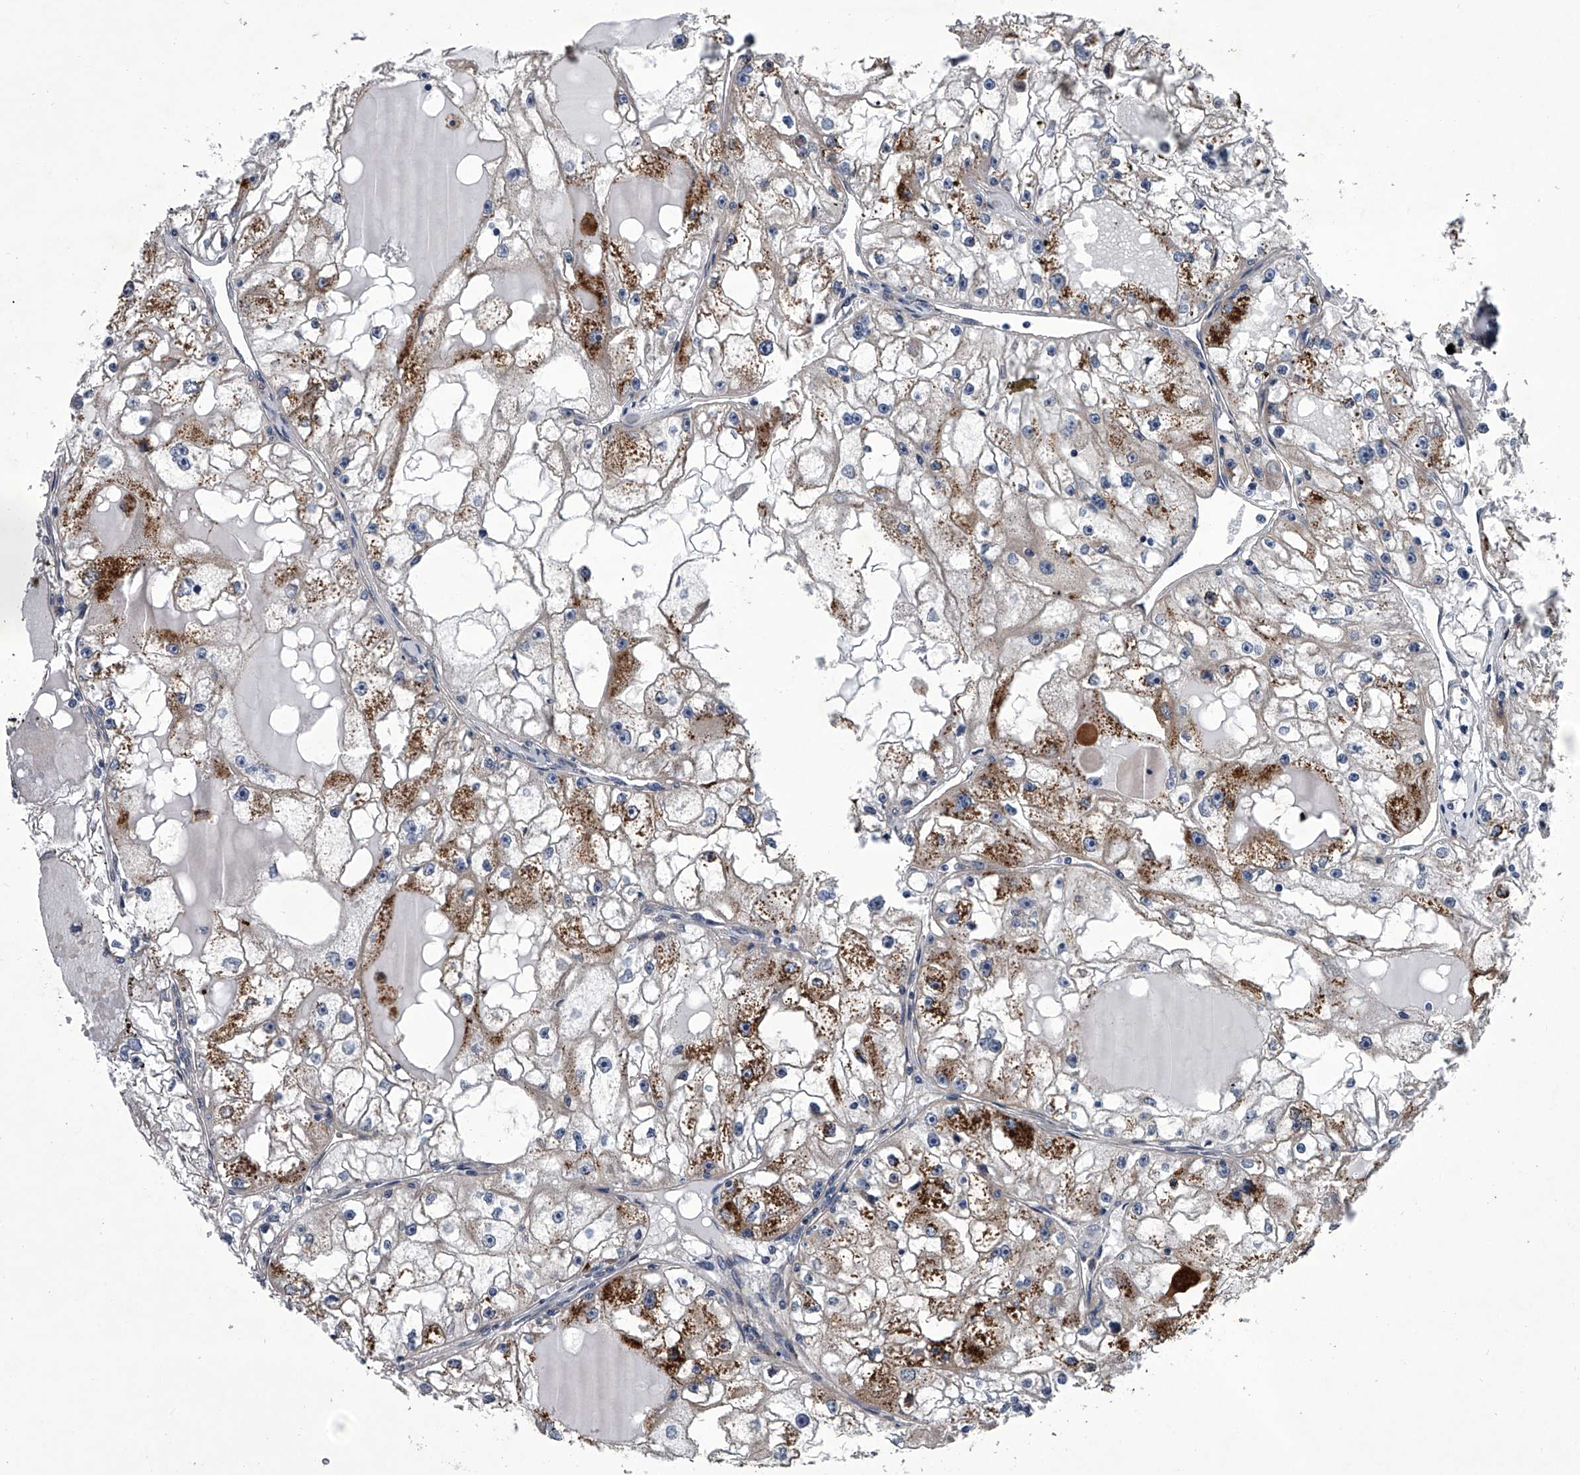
{"staining": {"intensity": "weak", "quantity": "25%-75%", "location": "cytoplasmic/membranous"}, "tissue": "renal cancer", "cell_type": "Tumor cells", "image_type": "cancer", "snomed": [{"axis": "morphology", "description": "Adenocarcinoma, NOS"}, {"axis": "topography", "description": "Kidney"}], "caption": "IHC of renal cancer (adenocarcinoma) exhibits low levels of weak cytoplasmic/membranous staining in approximately 25%-75% of tumor cells. The protein of interest is shown in brown color, while the nuclei are stained blue.", "gene": "ABCG1", "patient": {"sex": "male", "age": 56}}